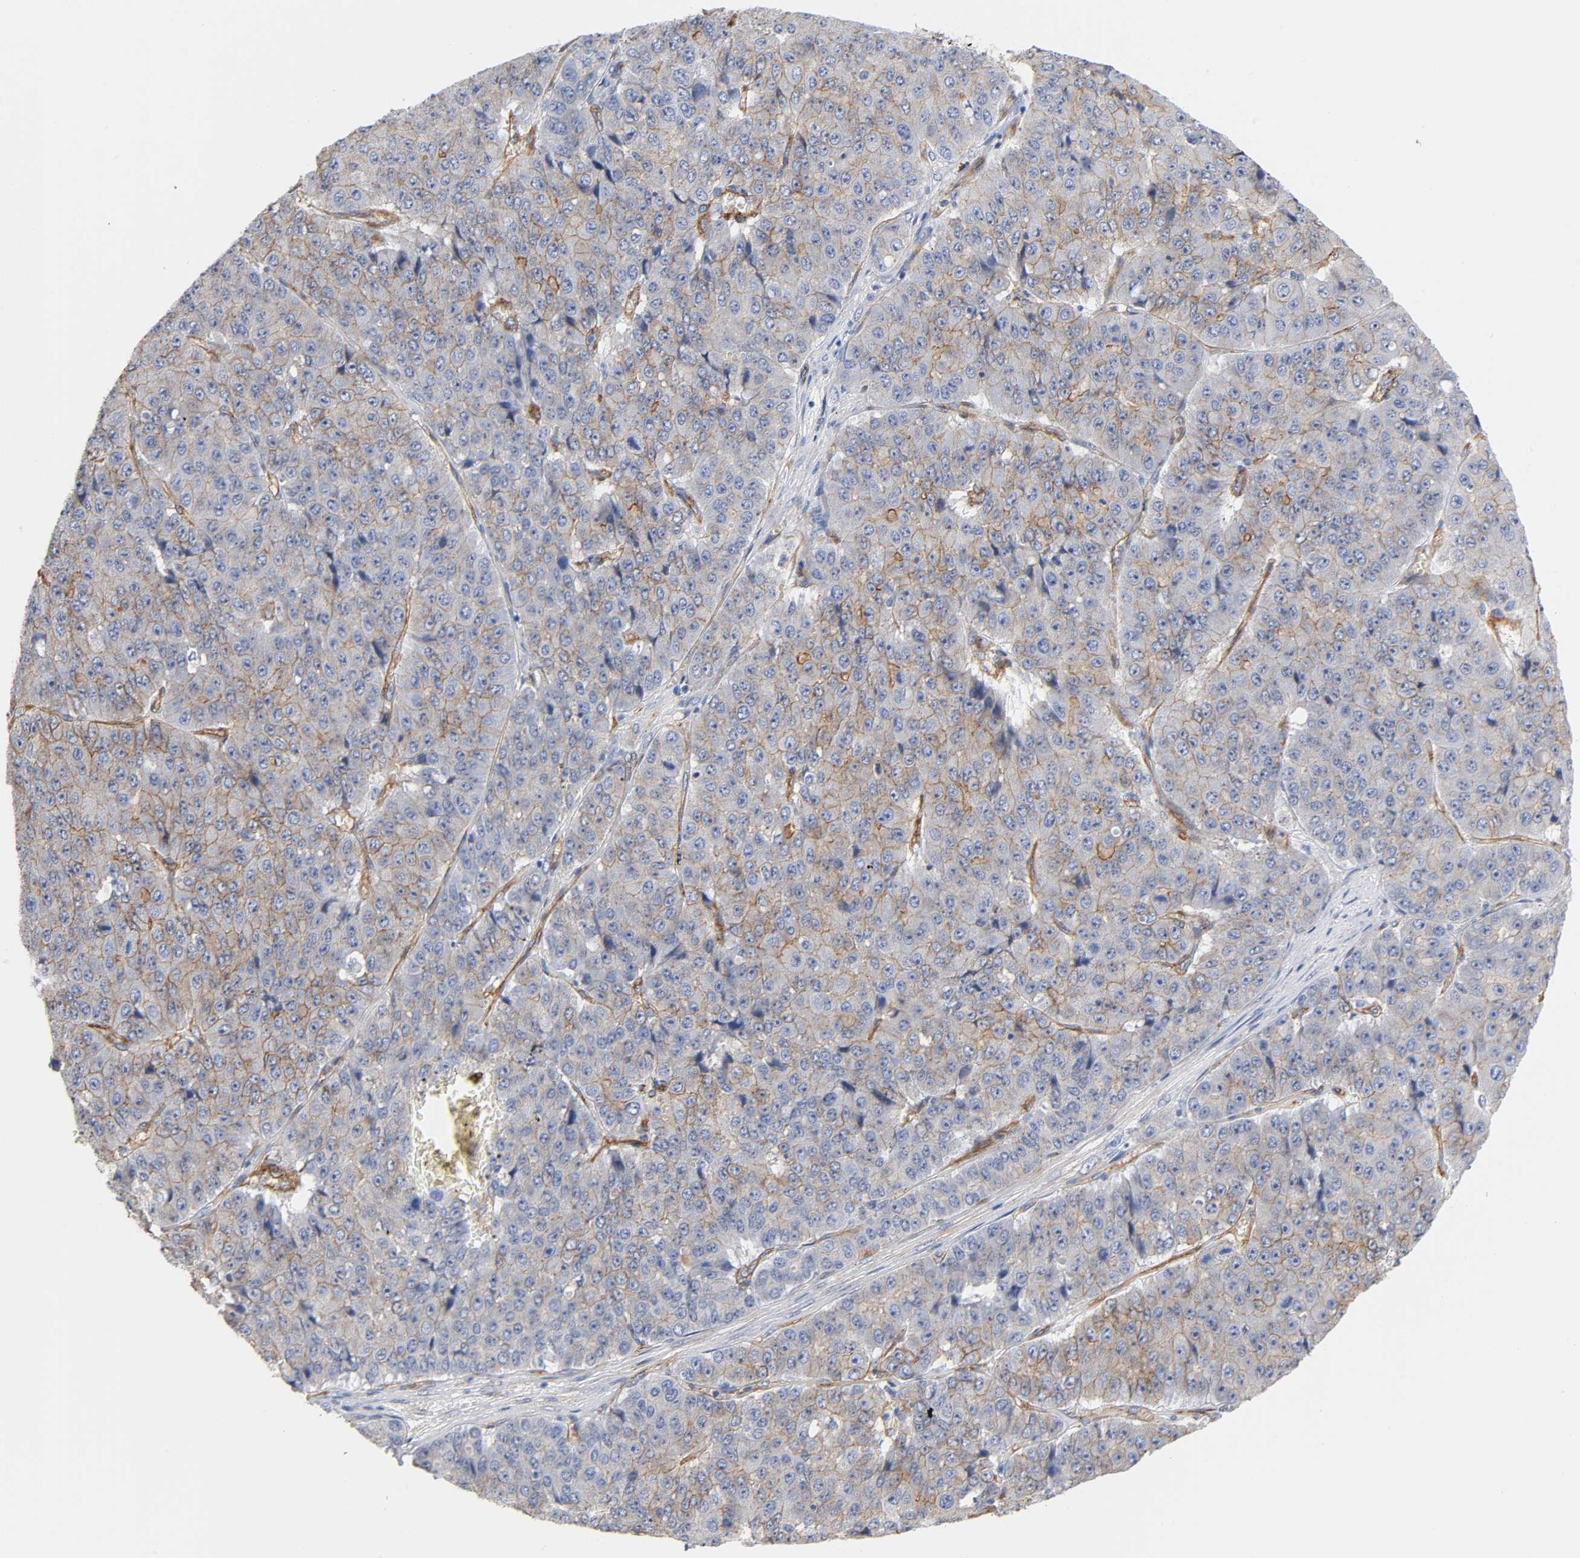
{"staining": {"intensity": "moderate", "quantity": "25%-75%", "location": "cytoplasmic/membranous"}, "tissue": "pancreatic cancer", "cell_type": "Tumor cells", "image_type": "cancer", "snomed": [{"axis": "morphology", "description": "Adenocarcinoma, NOS"}, {"axis": "topography", "description": "Pancreas"}], "caption": "Immunohistochemistry histopathology image of human pancreatic cancer stained for a protein (brown), which demonstrates medium levels of moderate cytoplasmic/membranous positivity in about 25%-75% of tumor cells.", "gene": "SPTAN1", "patient": {"sex": "male", "age": 50}}